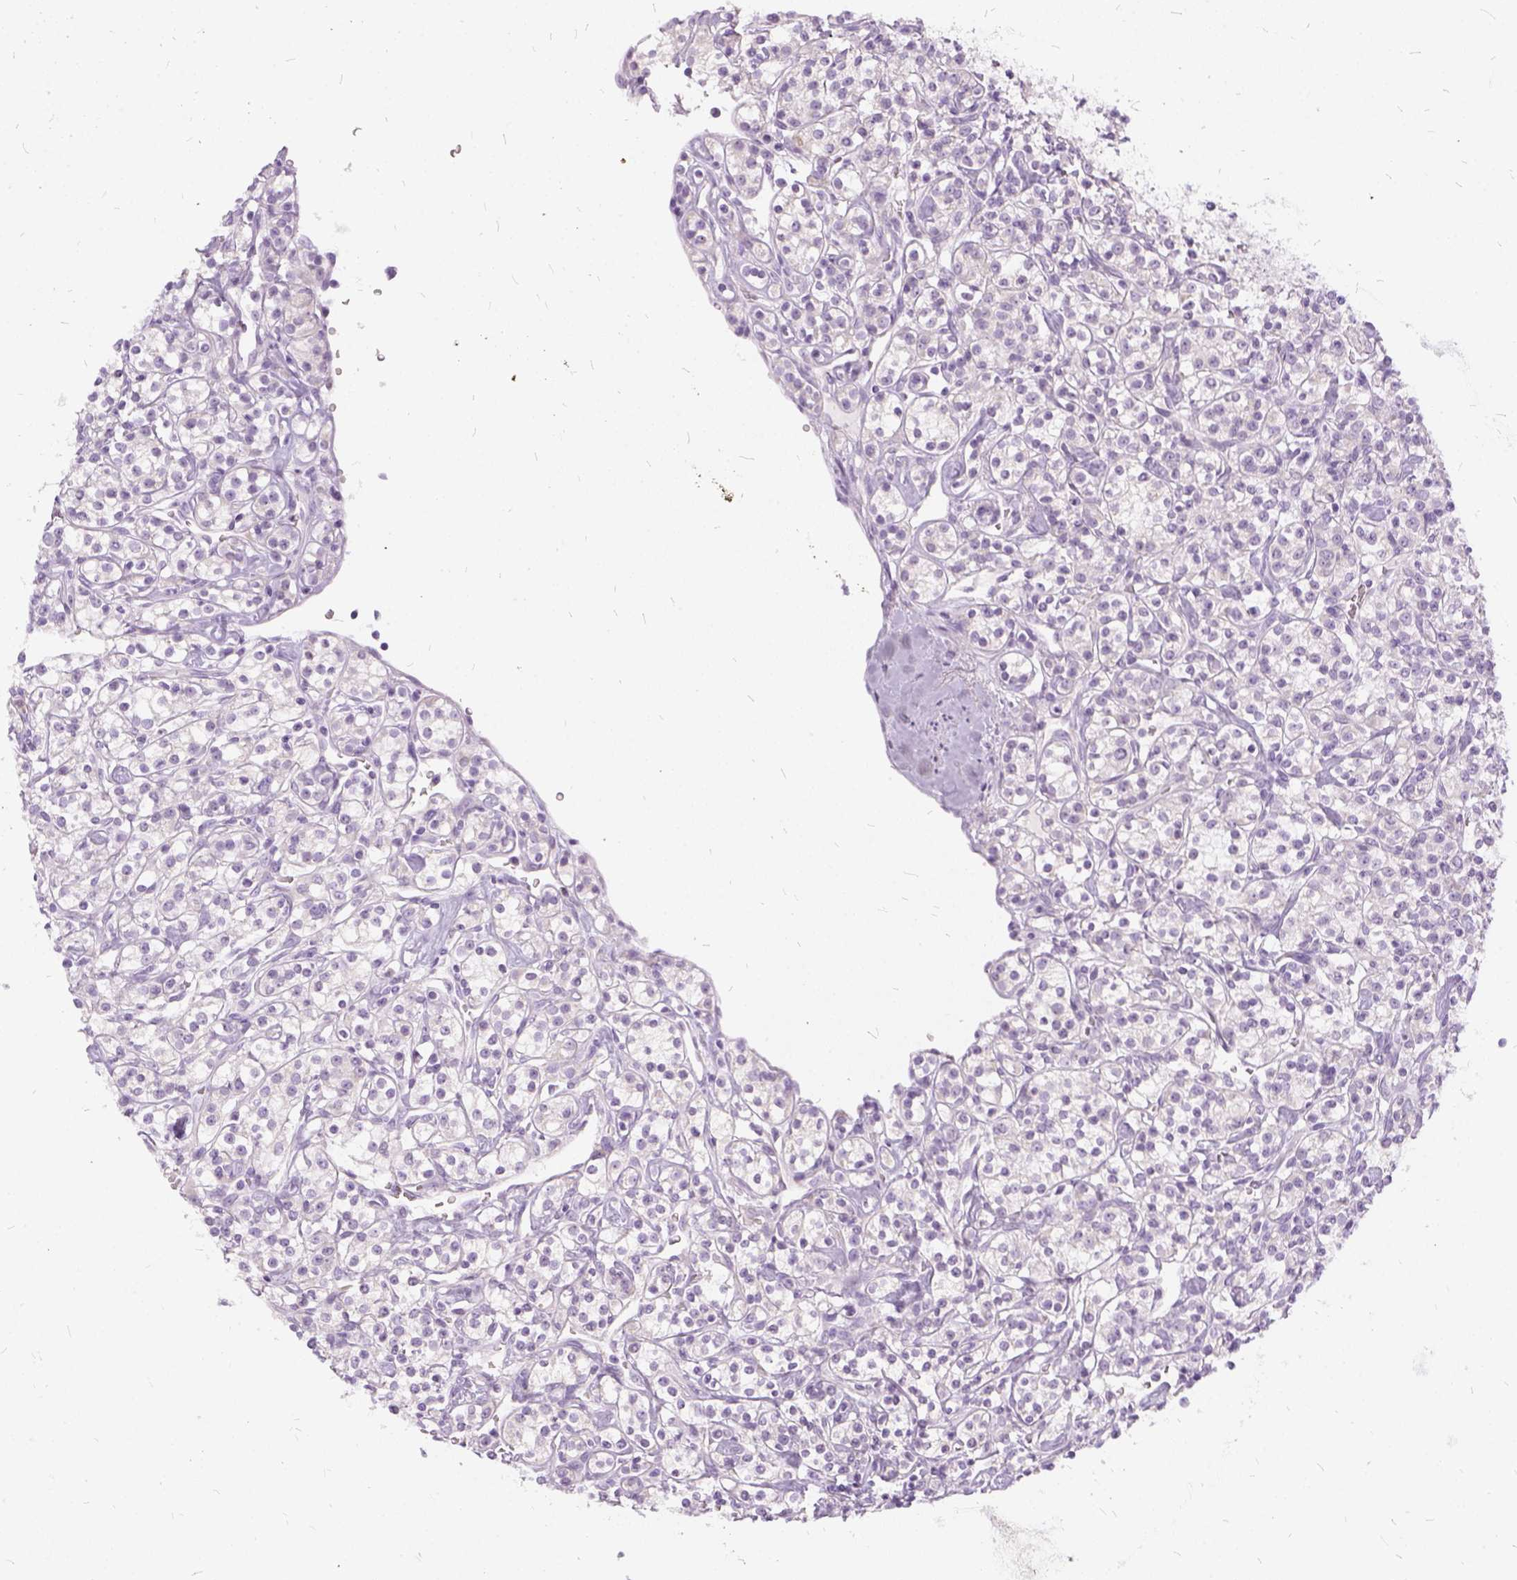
{"staining": {"intensity": "negative", "quantity": "none", "location": "none"}, "tissue": "renal cancer", "cell_type": "Tumor cells", "image_type": "cancer", "snomed": [{"axis": "morphology", "description": "Adenocarcinoma, NOS"}, {"axis": "topography", "description": "Kidney"}], "caption": "A photomicrograph of renal cancer stained for a protein demonstrates no brown staining in tumor cells. Nuclei are stained in blue.", "gene": "FDX1", "patient": {"sex": "male", "age": 77}}